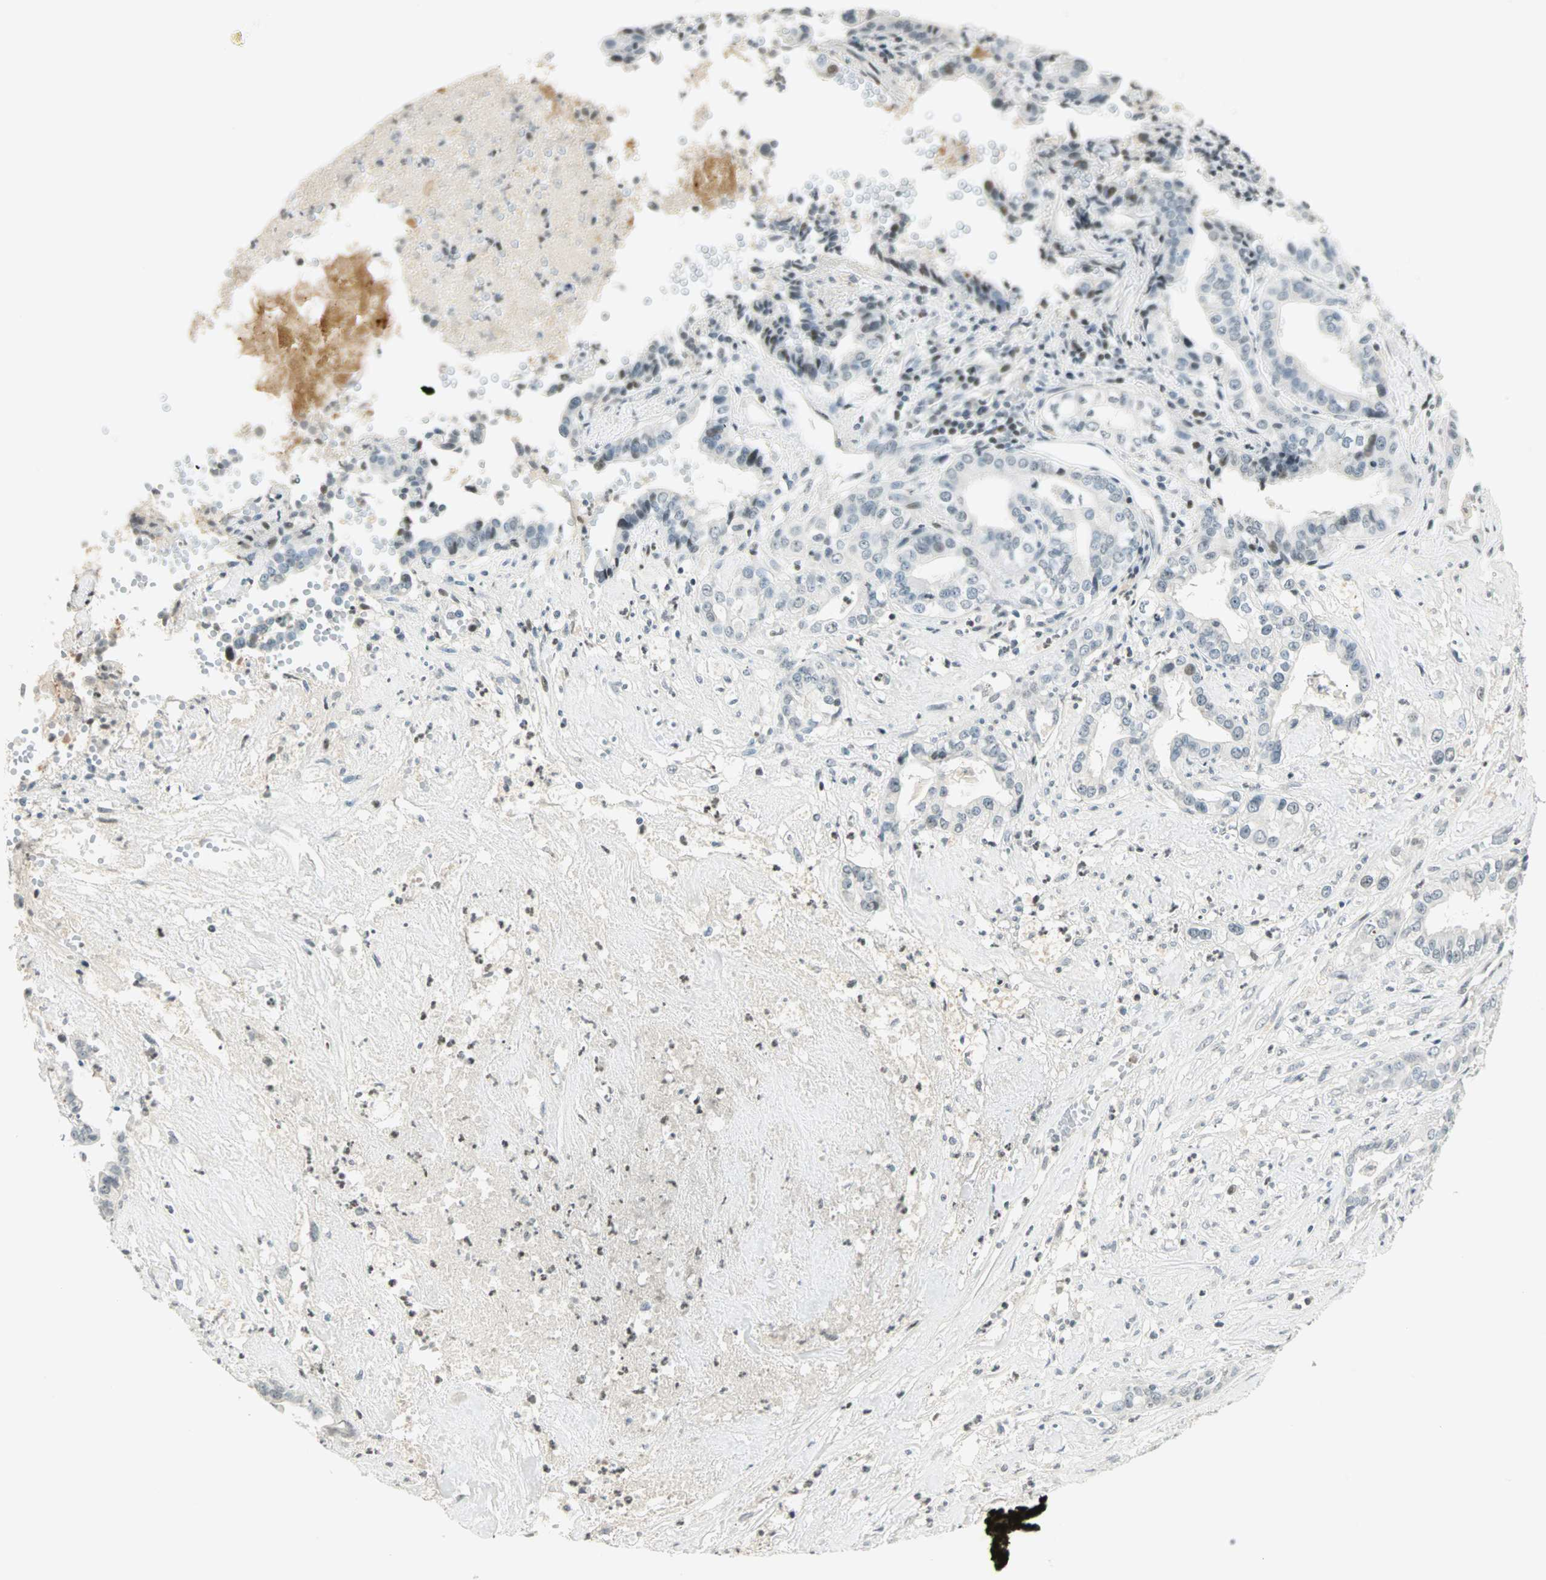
{"staining": {"intensity": "weak", "quantity": "<25%", "location": "nuclear"}, "tissue": "liver cancer", "cell_type": "Tumor cells", "image_type": "cancer", "snomed": [{"axis": "morphology", "description": "Cholangiocarcinoma"}, {"axis": "topography", "description": "Liver"}], "caption": "This is a image of immunohistochemistry staining of liver cholangiocarcinoma, which shows no positivity in tumor cells.", "gene": "SMAD3", "patient": {"sex": "female", "age": 61}}